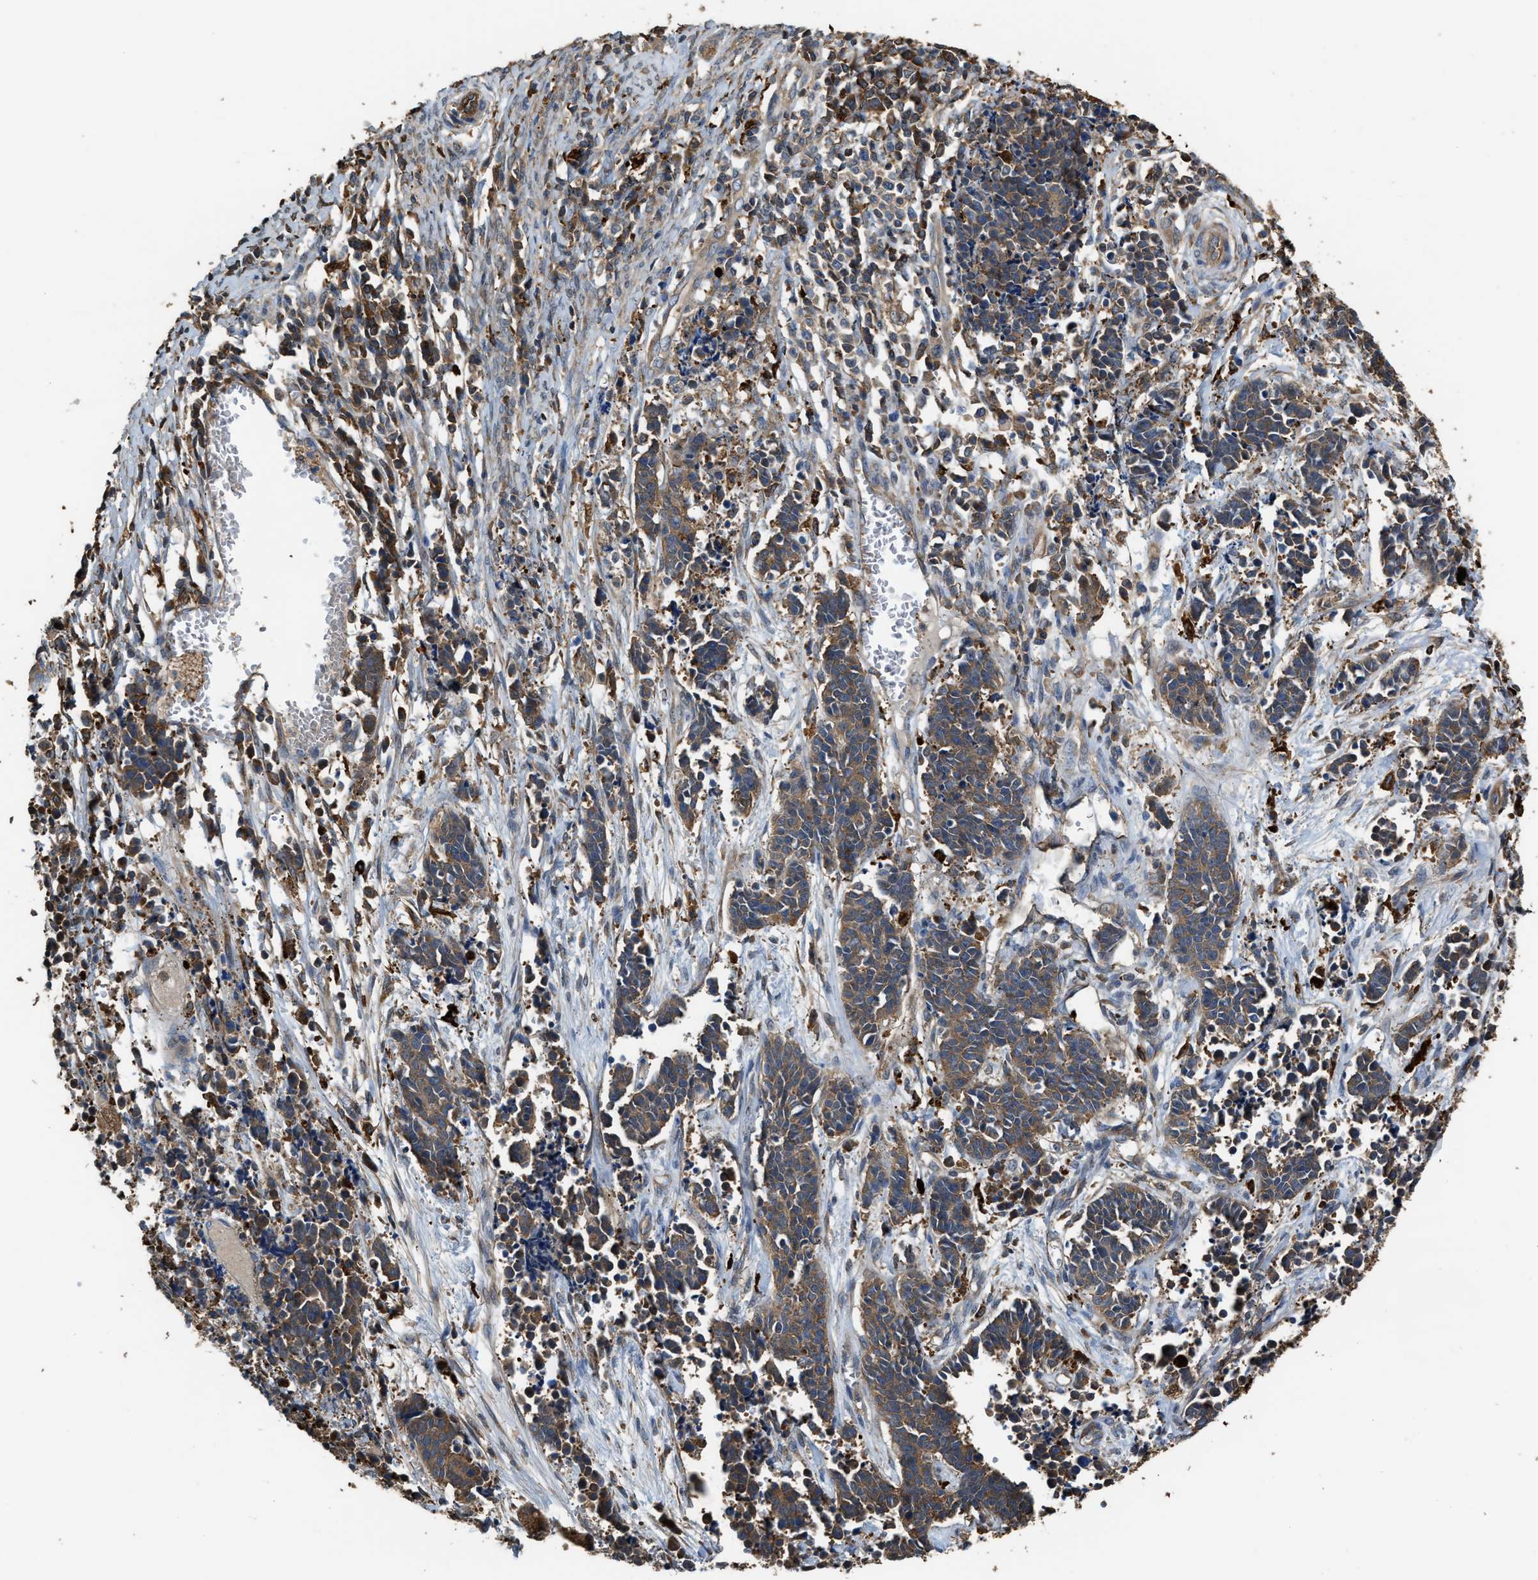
{"staining": {"intensity": "moderate", "quantity": ">75%", "location": "cytoplasmic/membranous"}, "tissue": "cervical cancer", "cell_type": "Tumor cells", "image_type": "cancer", "snomed": [{"axis": "morphology", "description": "Squamous cell carcinoma, NOS"}, {"axis": "topography", "description": "Cervix"}], "caption": "Protein analysis of cervical cancer (squamous cell carcinoma) tissue demonstrates moderate cytoplasmic/membranous staining in approximately >75% of tumor cells.", "gene": "ATIC", "patient": {"sex": "female", "age": 35}}